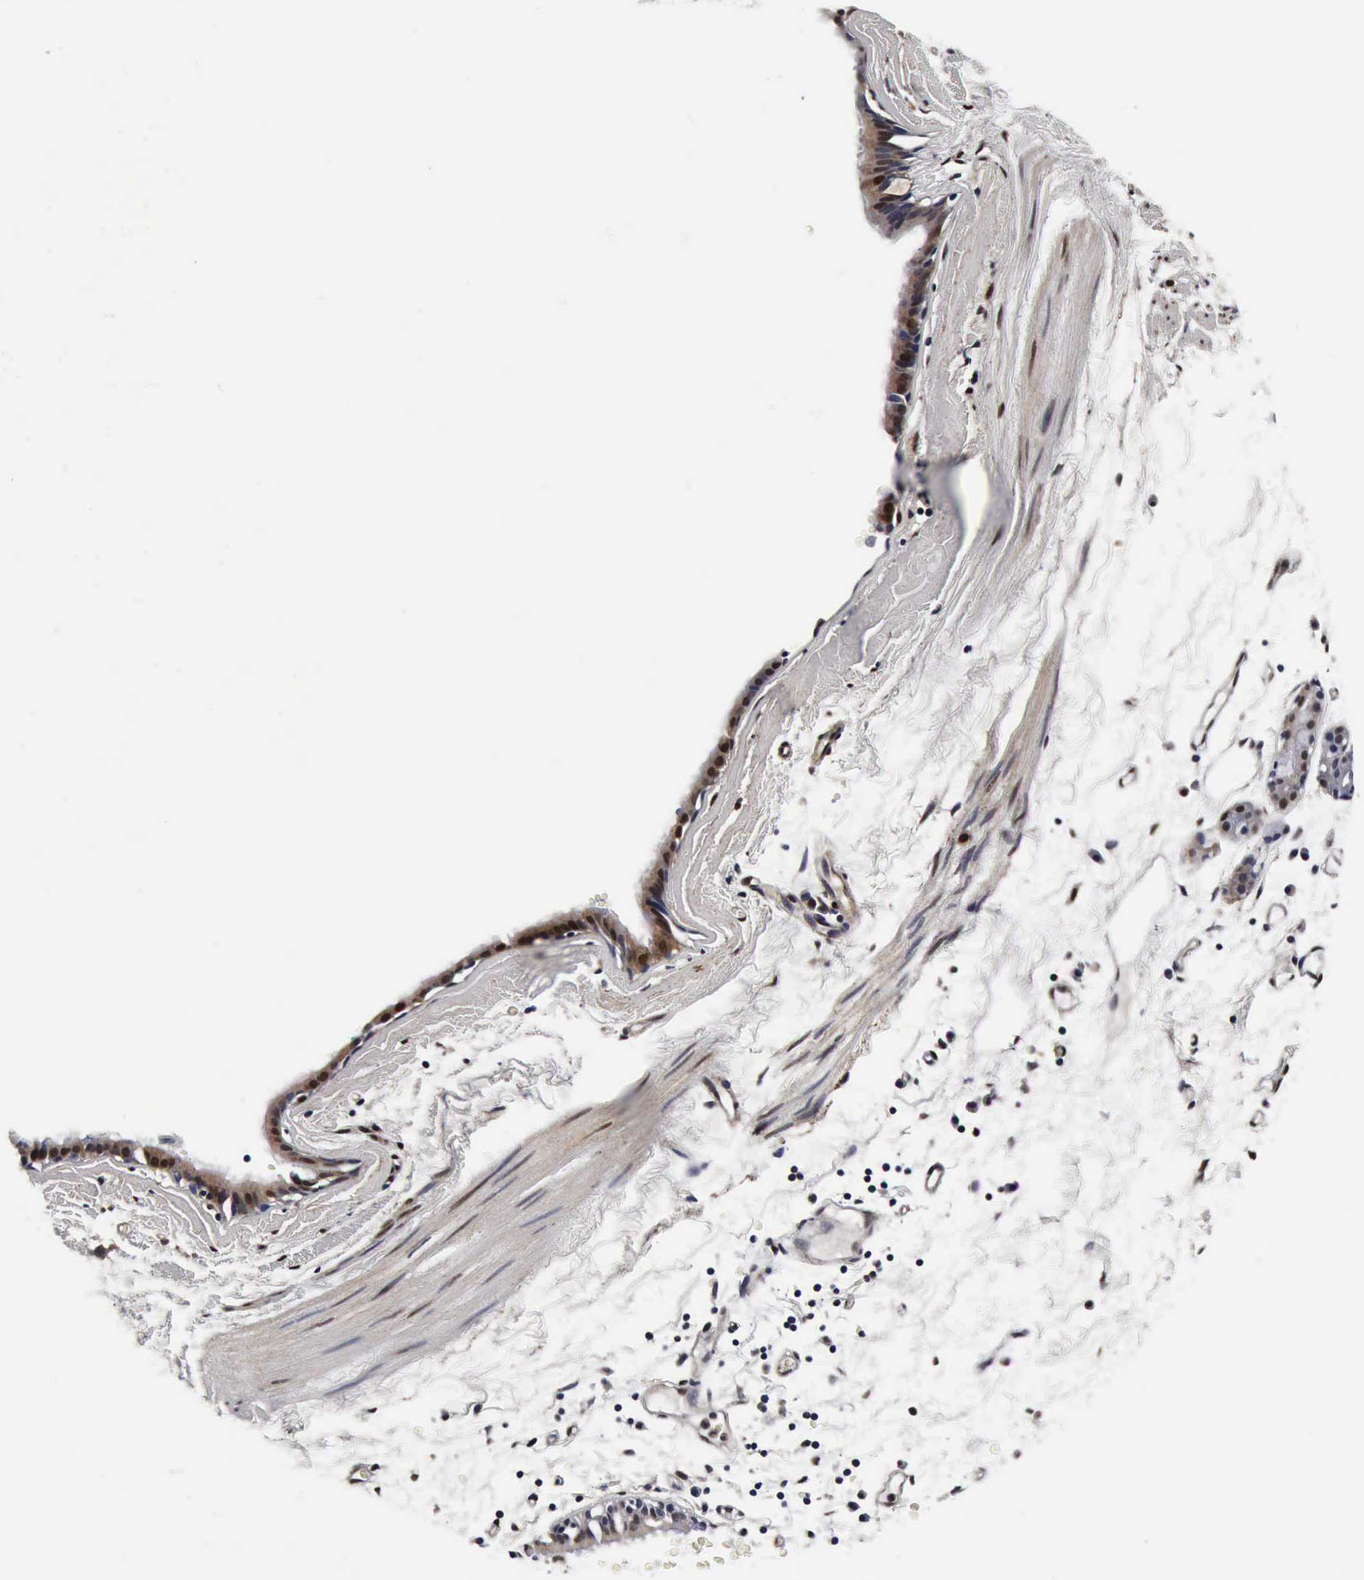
{"staining": {"intensity": "moderate", "quantity": "25%-75%", "location": "cytoplasmic/membranous,nuclear"}, "tissue": "bronchus", "cell_type": "Respiratory epithelial cells", "image_type": "normal", "snomed": [{"axis": "morphology", "description": "Normal tissue, NOS"}, {"axis": "topography", "description": "Bronchus"}, {"axis": "topography", "description": "Lung"}], "caption": "Respiratory epithelial cells show medium levels of moderate cytoplasmic/membranous,nuclear expression in about 25%-75% of cells in unremarkable bronchus.", "gene": "UBC", "patient": {"sex": "female", "age": 56}}